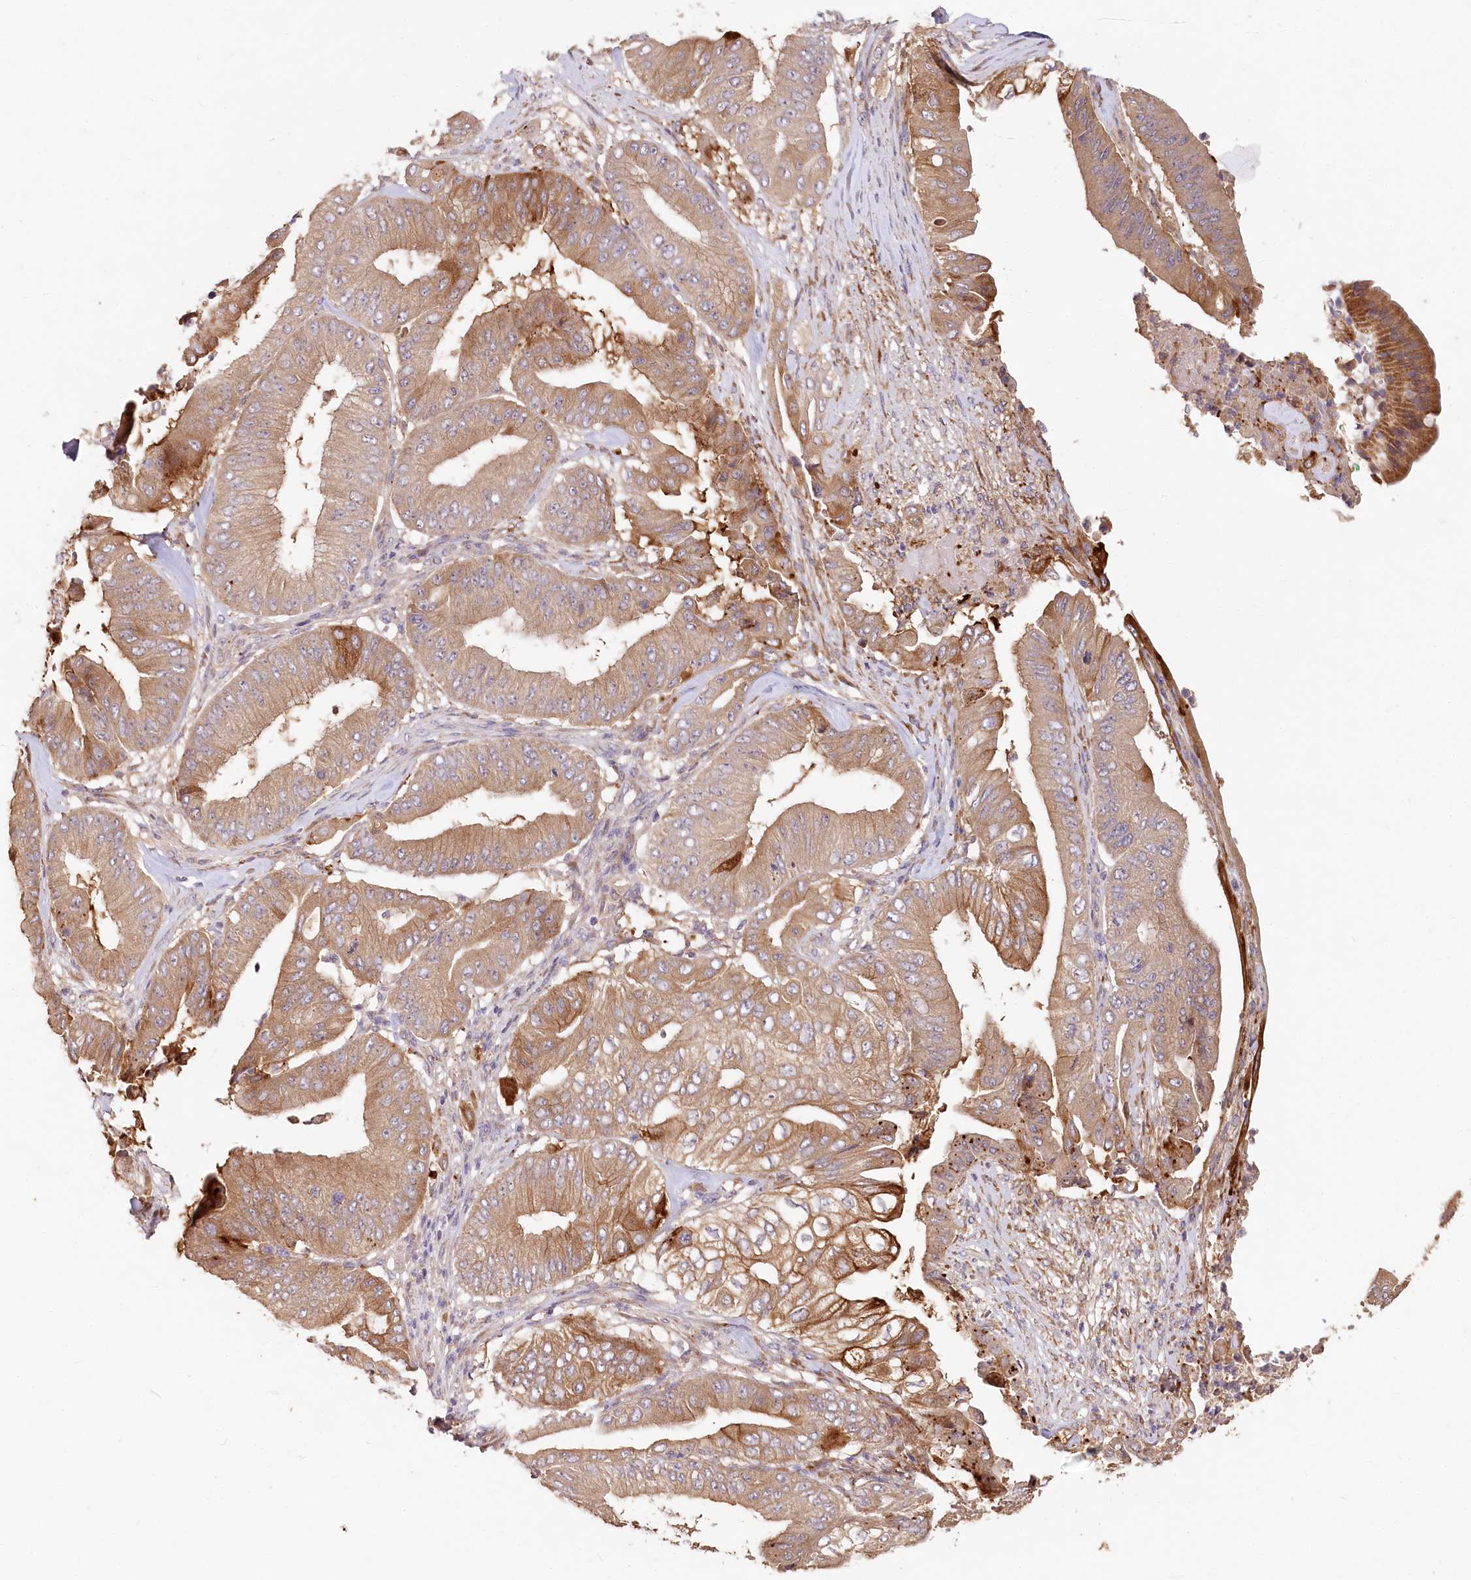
{"staining": {"intensity": "moderate", "quantity": ">75%", "location": "cytoplasmic/membranous"}, "tissue": "pancreatic cancer", "cell_type": "Tumor cells", "image_type": "cancer", "snomed": [{"axis": "morphology", "description": "Adenocarcinoma, NOS"}, {"axis": "topography", "description": "Pancreas"}], "caption": "IHC of human adenocarcinoma (pancreatic) displays medium levels of moderate cytoplasmic/membranous expression in approximately >75% of tumor cells. Using DAB (3,3'-diaminobenzidine) (brown) and hematoxylin (blue) stains, captured at high magnification using brightfield microscopy.", "gene": "IRAK1BP1", "patient": {"sex": "female", "age": 77}}